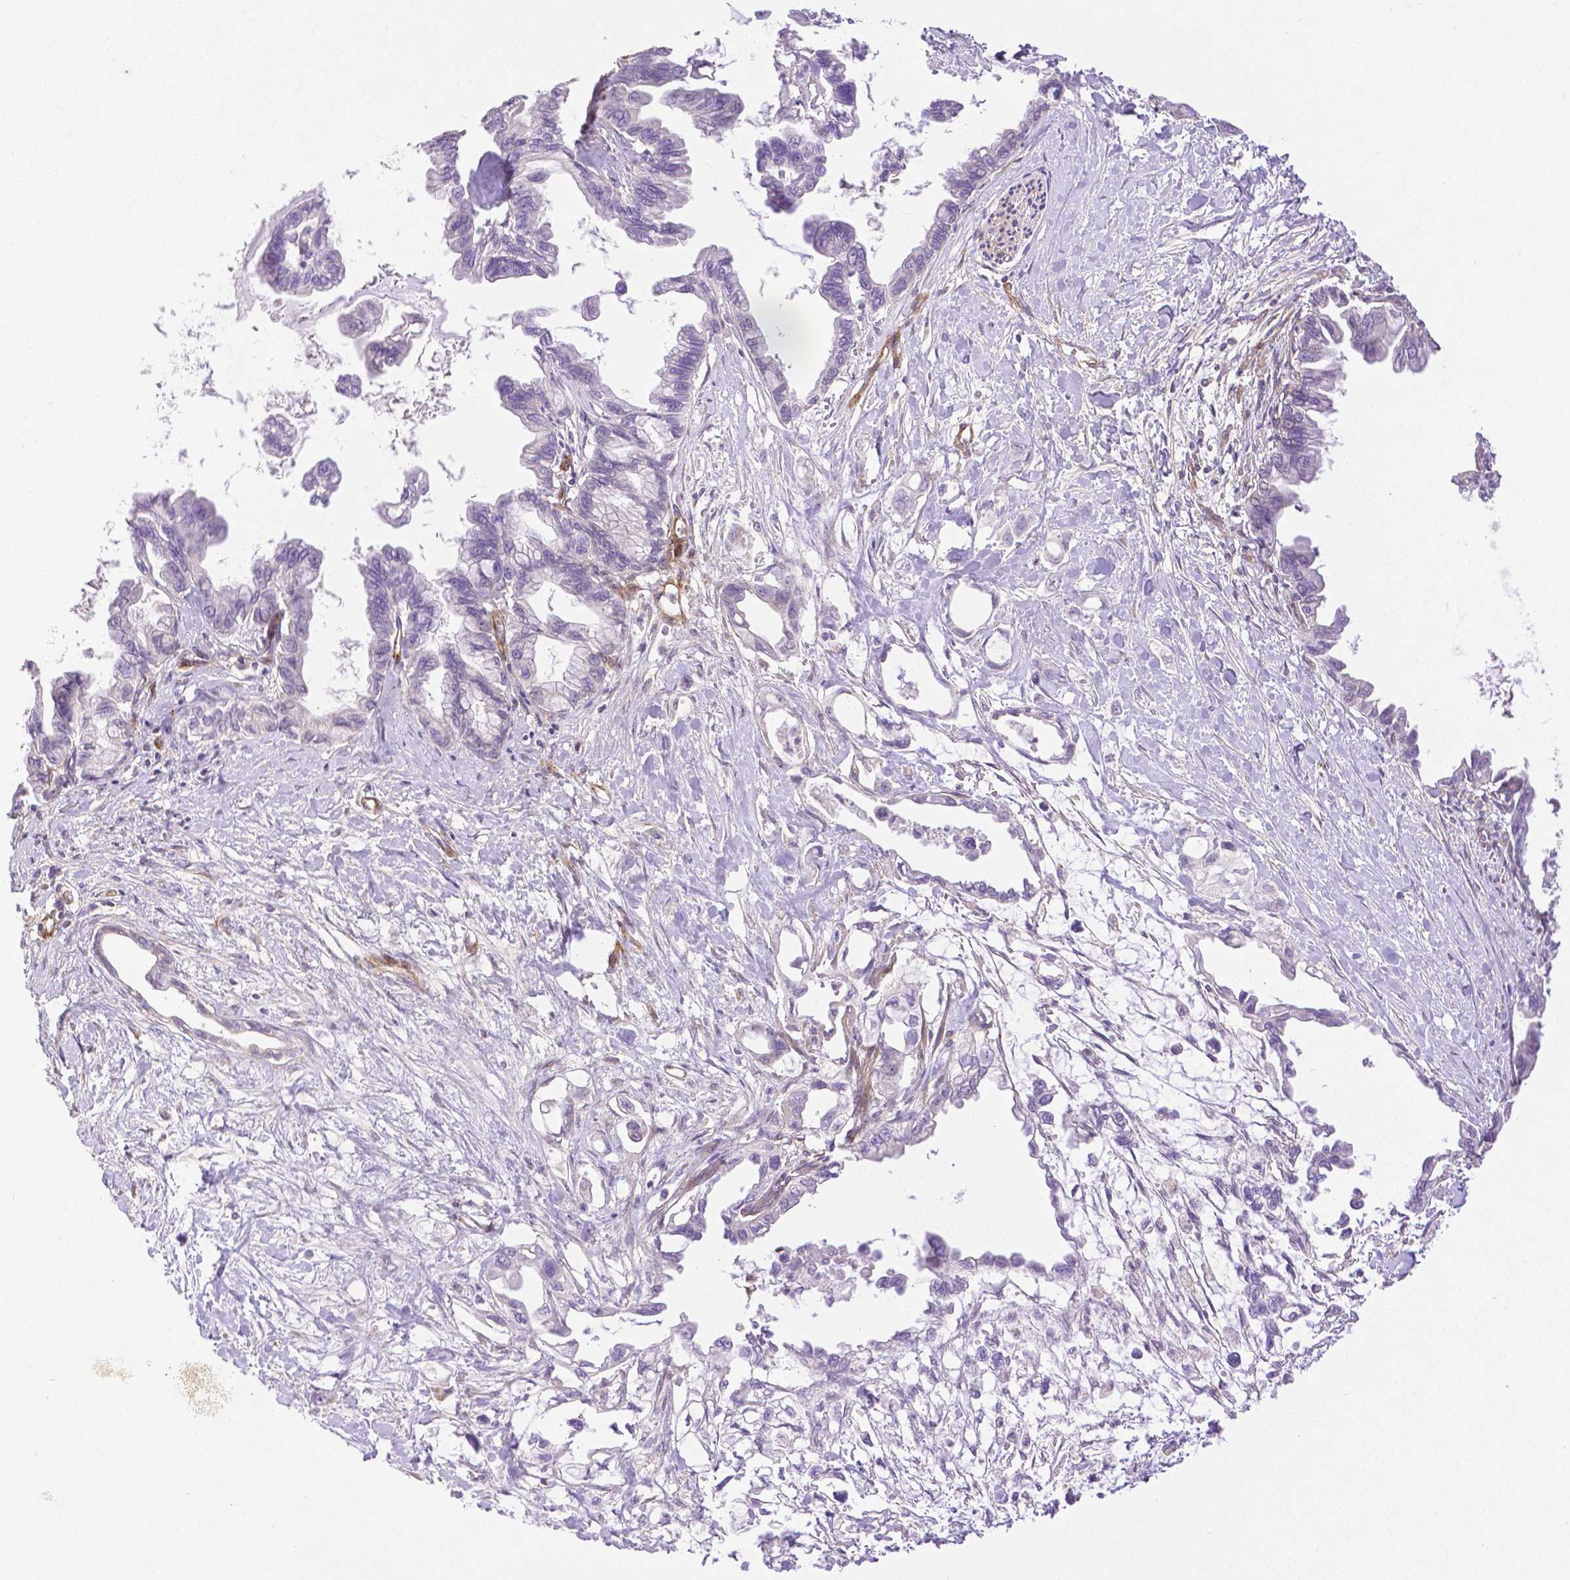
{"staining": {"intensity": "negative", "quantity": "none", "location": "none"}, "tissue": "pancreatic cancer", "cell_type": "Tumor cells", "image_type": "cancer", "snomed": [{"axis": "morphology", "description": "Adenocarcinoma, NOS"}, {"axis": "topography", "description": "Pancreas"}], "caption": "Immunohistochemical staining of human adenocarcinoma (pancreatic) demonstrates no significant staining in tumor cells. (Stains: DAB (3,3'-diaminobenzidine) IHC with hematoxylin counter stain, Microscopy: brightfield microscopy at high magnification).", "gene": "THY1", "patient": {"sex": "male", "age": 61}}